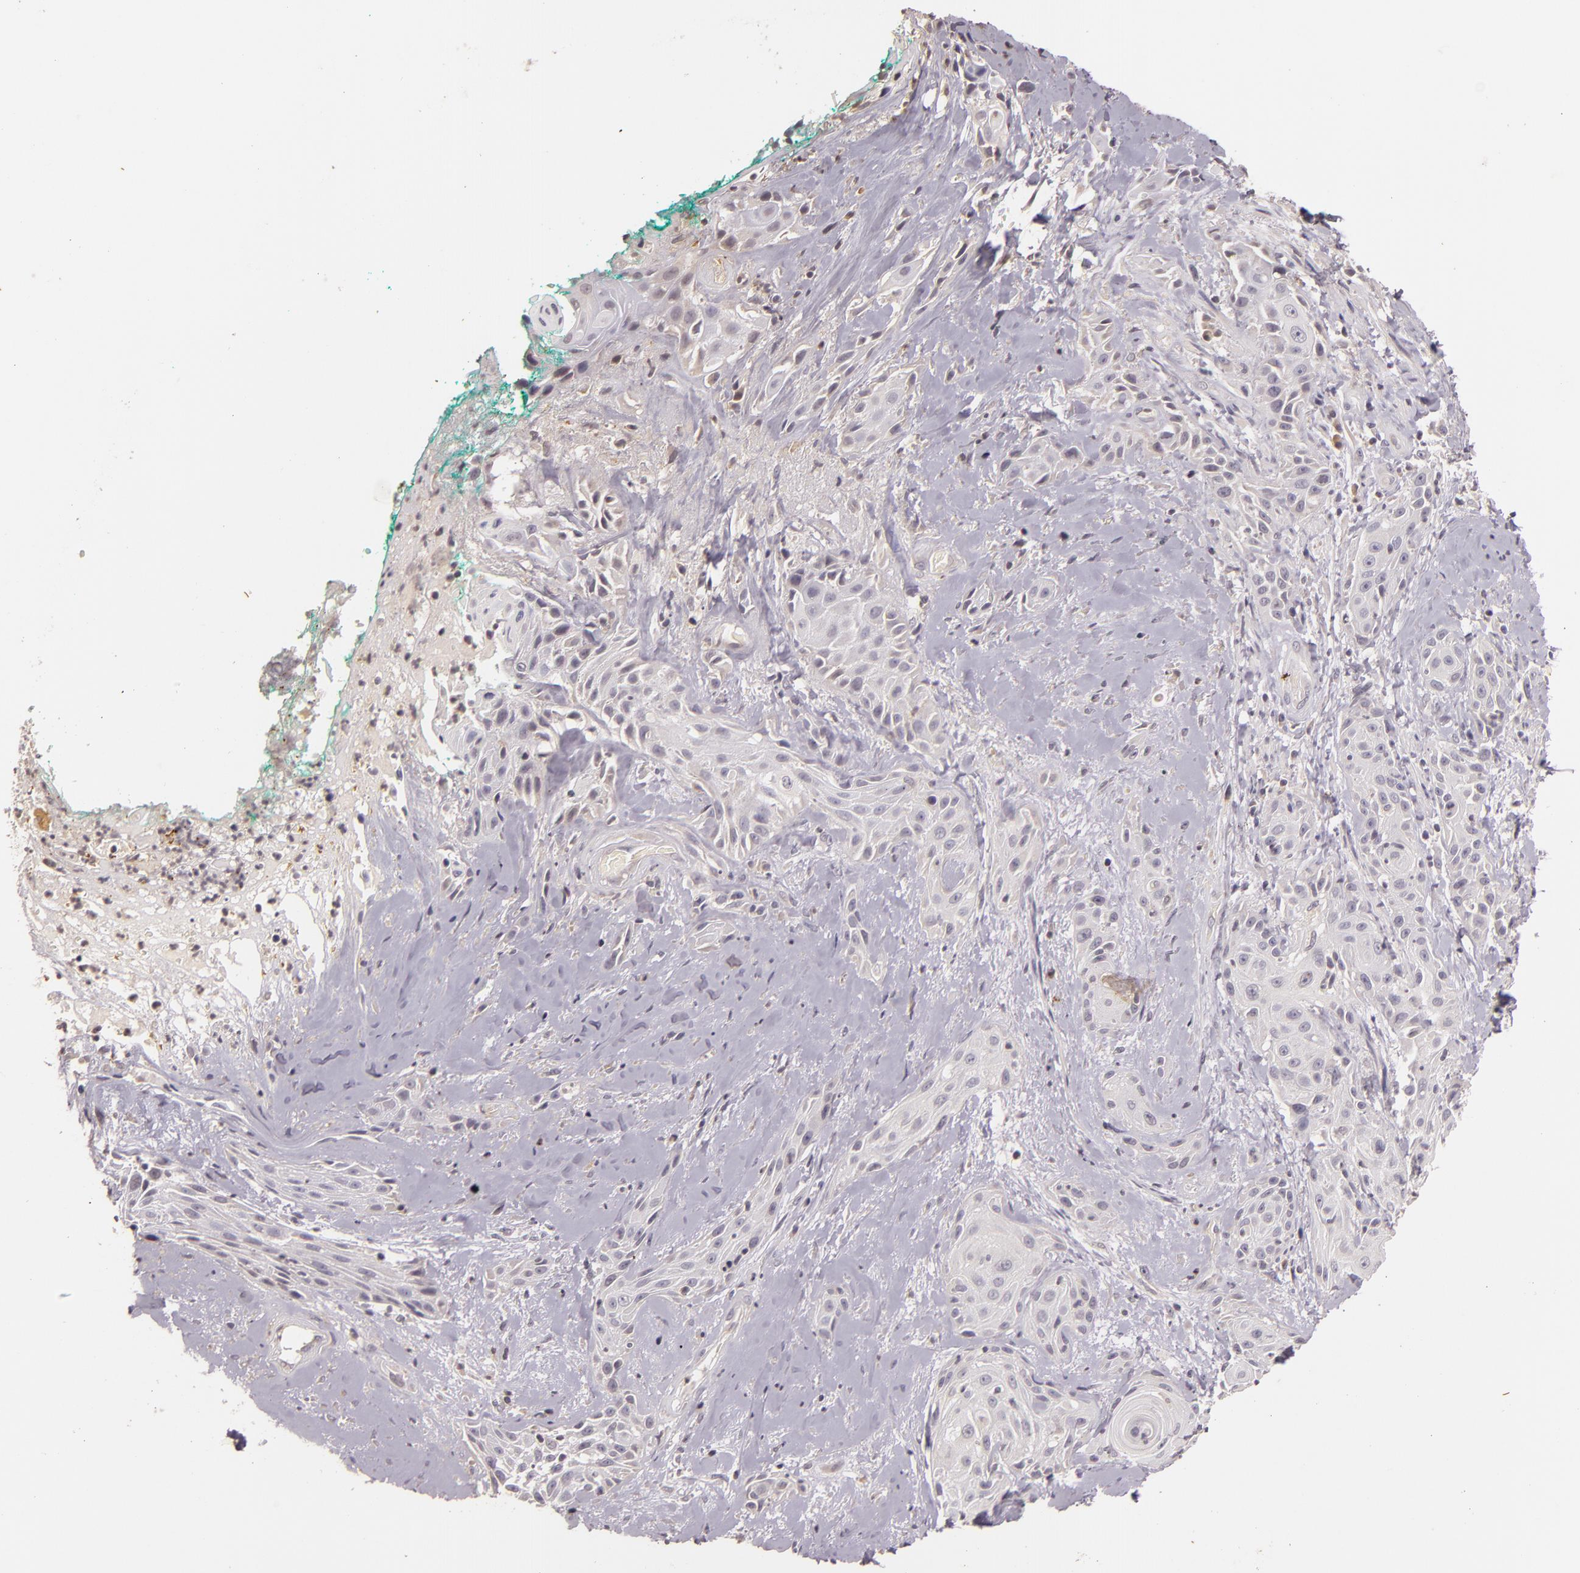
{"staining": {"intensity": "negative", "quantity": "none", "location": "none"}, "tissue": "skin cancer", "cell_type": "Tumor cells", "image_type": "cancer", "snomed": [{"axis": "morphology", "description": "Squamous cell carcinoma, NOS"}, {"axis": "topography", "description": "Skin"}, {"axis": "topography", "description": "Anal"}], "caption": "Histopathology image shows no protein positivity in tumor cells of skin cancer tissue.", "gene": "TFF1", "patient": {"sex": "male", "age": 64}}